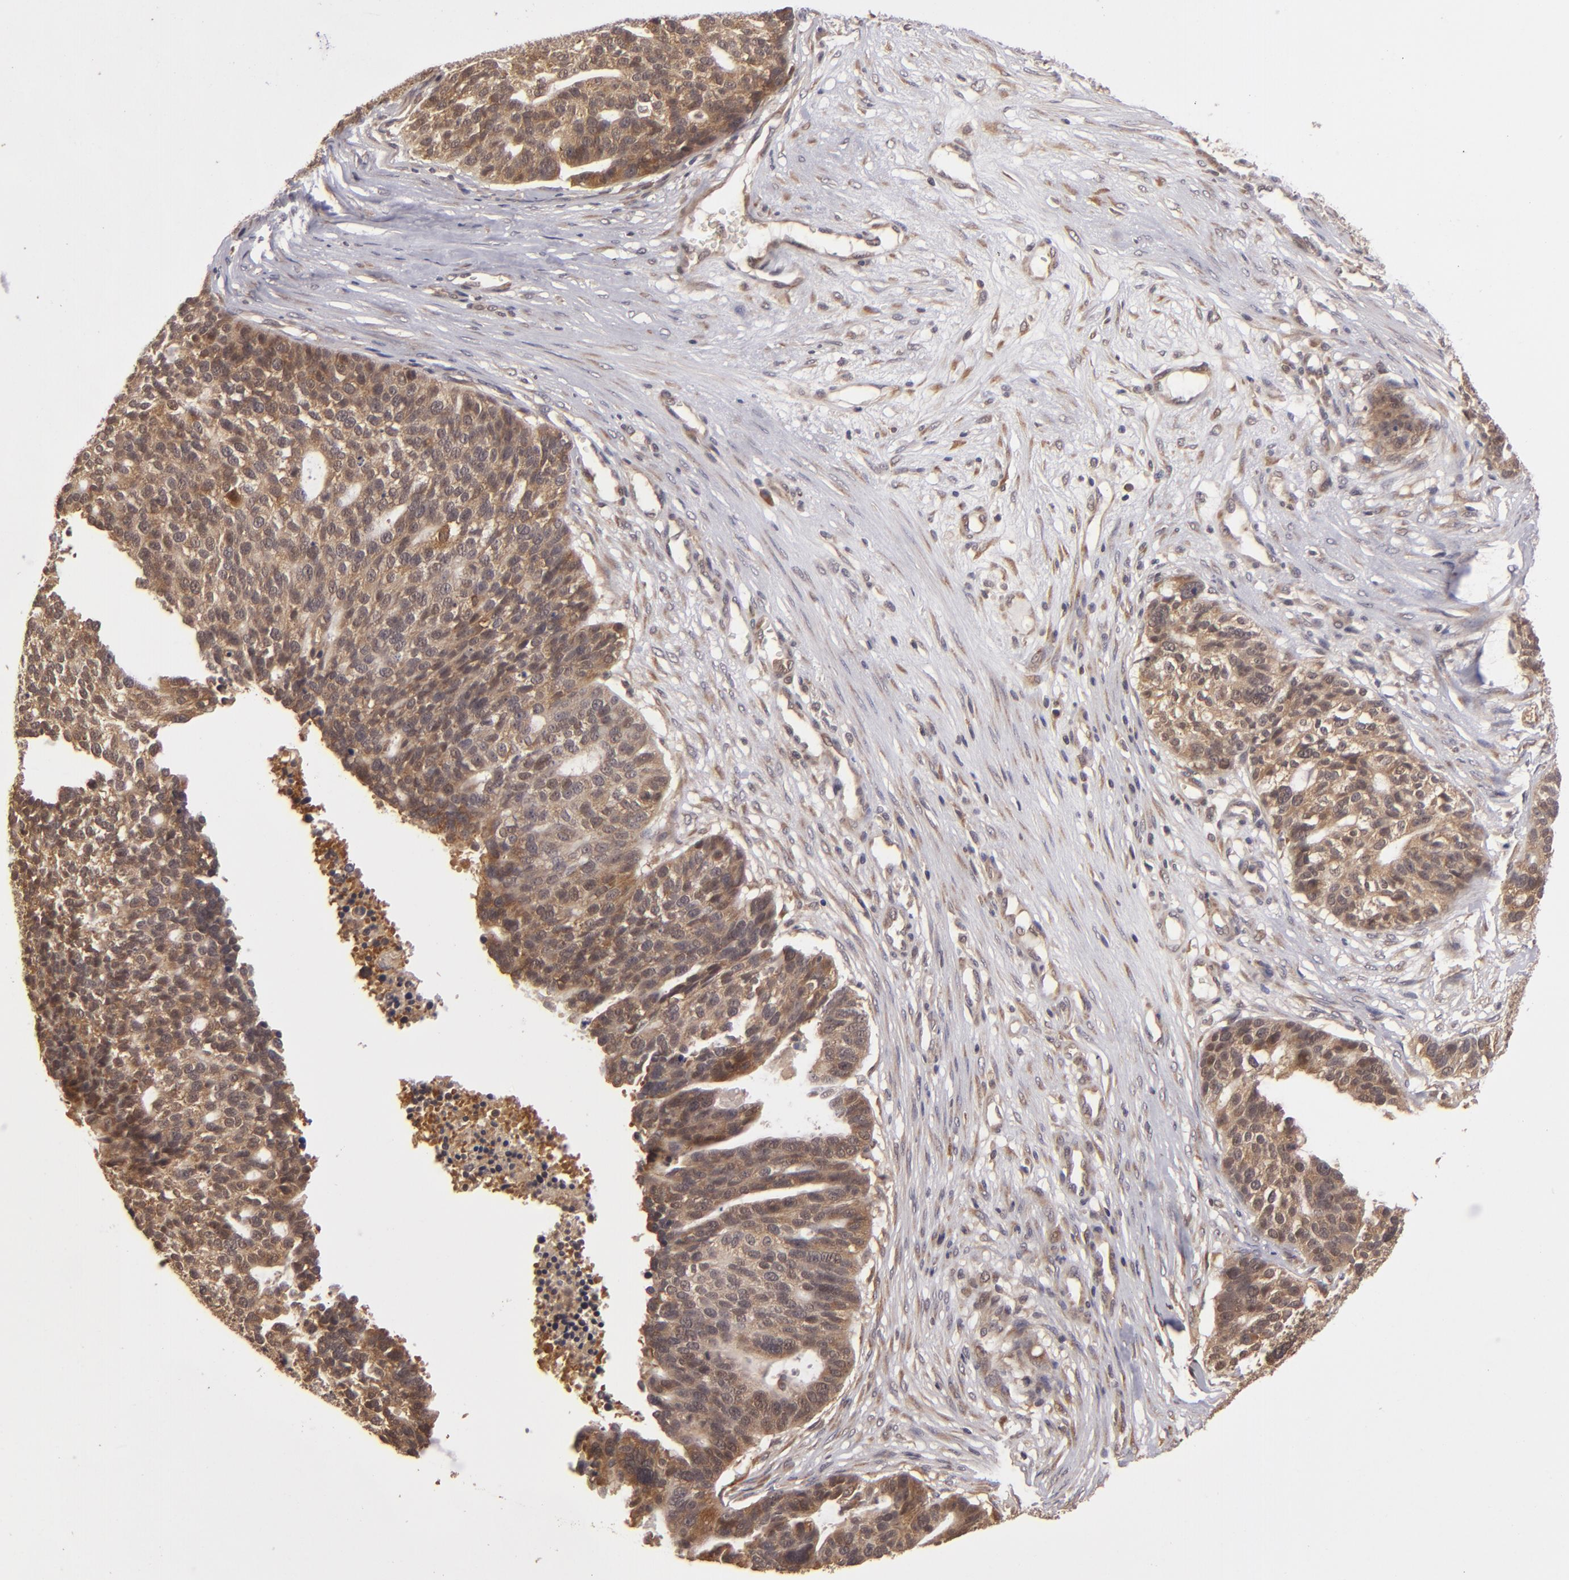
{"staining": {"intensity": "moderate", "quantity": ">75%", "location": "cytoplasmic/membranous"}, "tissue": "ovarian cancer", "cell_type": "Tumor cells", "image_type": "cancer", "snomed": [{"axis": "morphology", "description": "Cystadenocarcinoma, serous, NOS"}, {"axis": "topography", "description": "Ovary"}], "caption": "Immunohistochemistry (IHC) micrograph of serous cystadenocarcinoma (ovarian) stained for a protein (brown), which displays medium levels of moderate cytoplasmic/membranous expression in approximately >75% of tumor cells.", "gene": "MAPK3", "patient": {"sex": "female", "age": 59}}